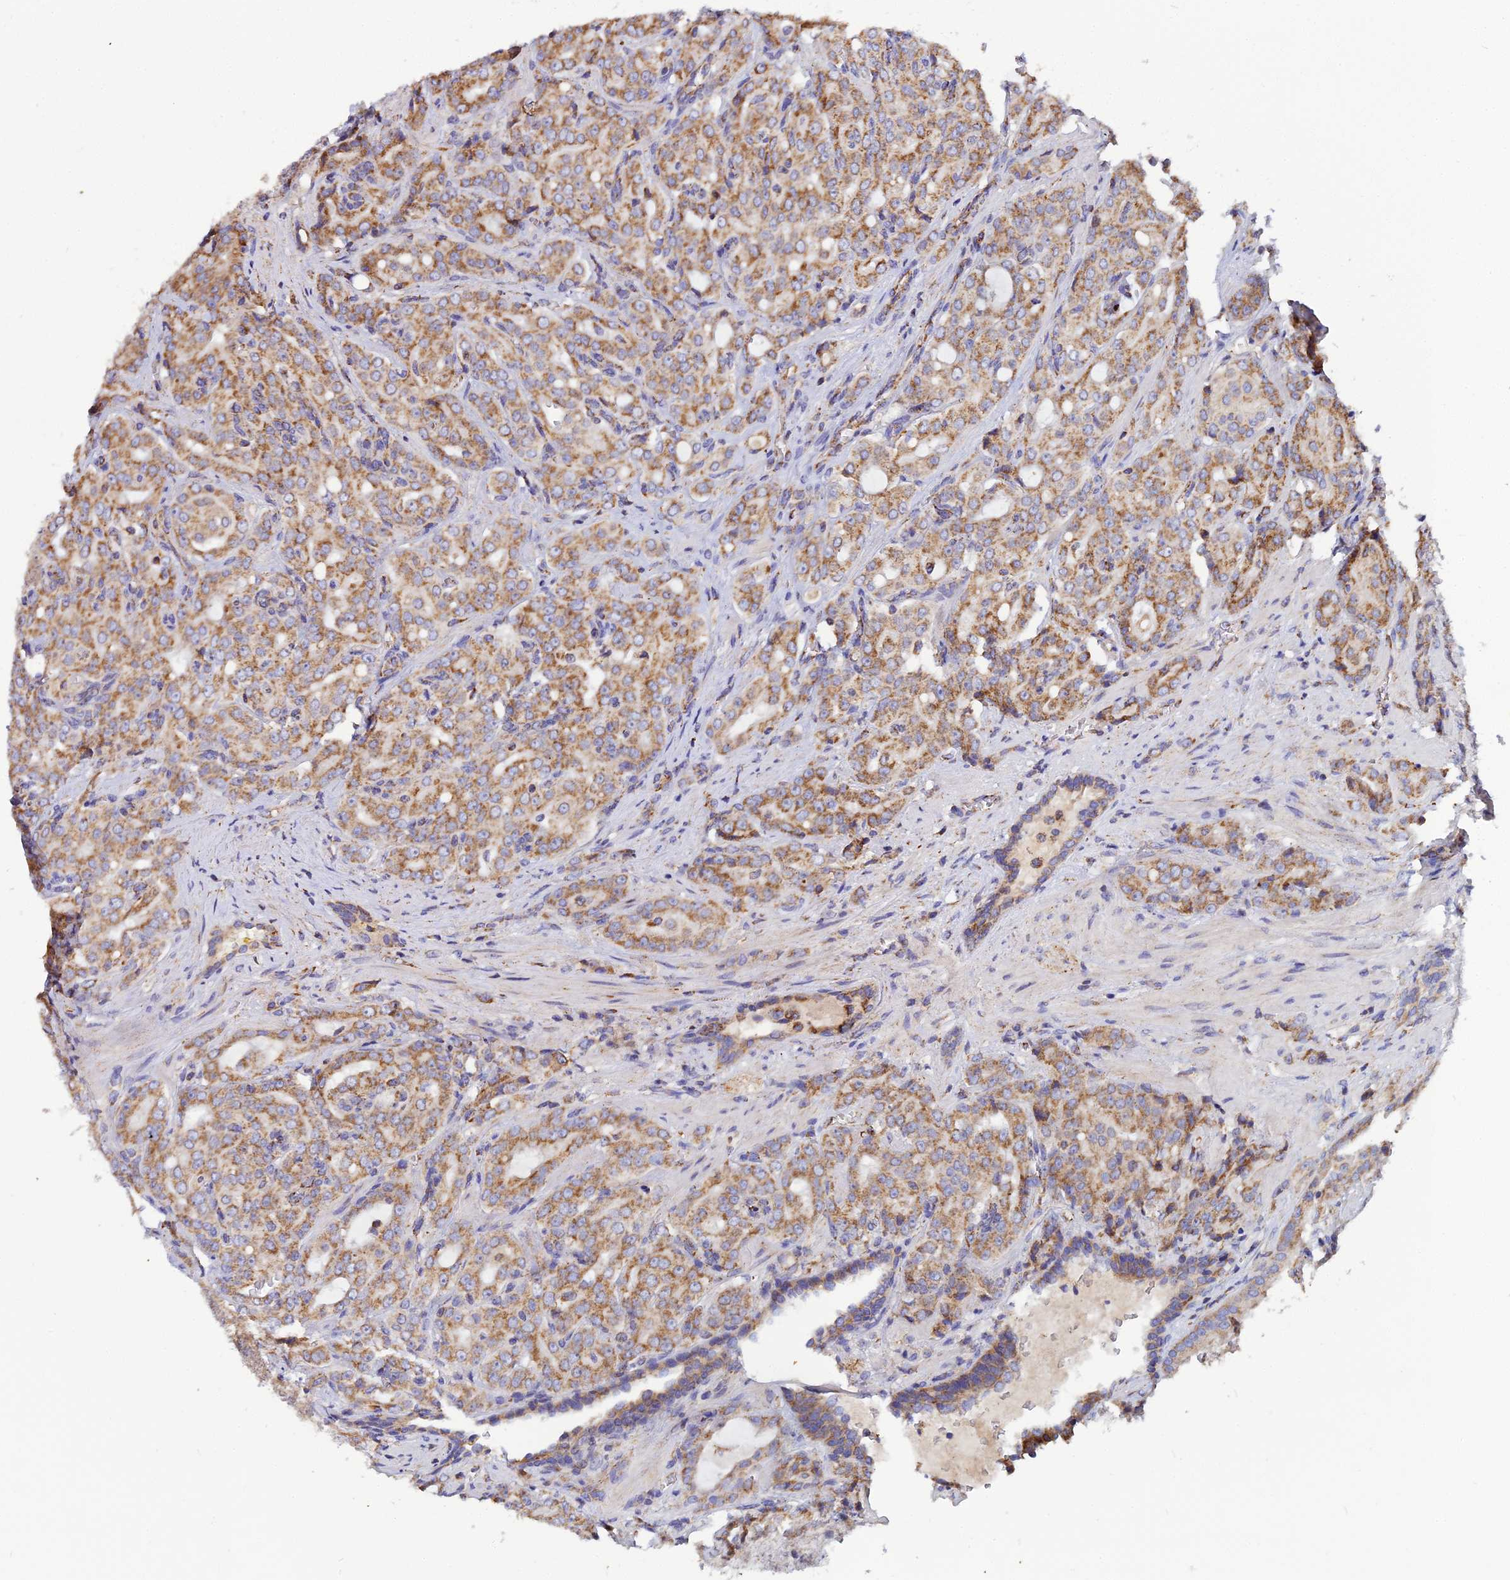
{"staining": {"intensity": "moderate", "quantity": ">75%", "location": "cytoplasmic/membranous"}, "tissue": "prostate cancer", "cell_type": "Tumor cells", "image_type": "cancer", "snomed": [{"axis": "morphology", "description": "Adenocarcinoma, High grade"}, {"axis": "topography", "description": "Prostate"}], "caption": "Tumor cells show medium levels of moderate cytoplasmic/membranous staining in approximately >75% of cells in human prostate cancer (high-grade adenocarcinoma).", "gene": "NIPSNAP3A", "patient": {"sex": "male", "age": 68}}